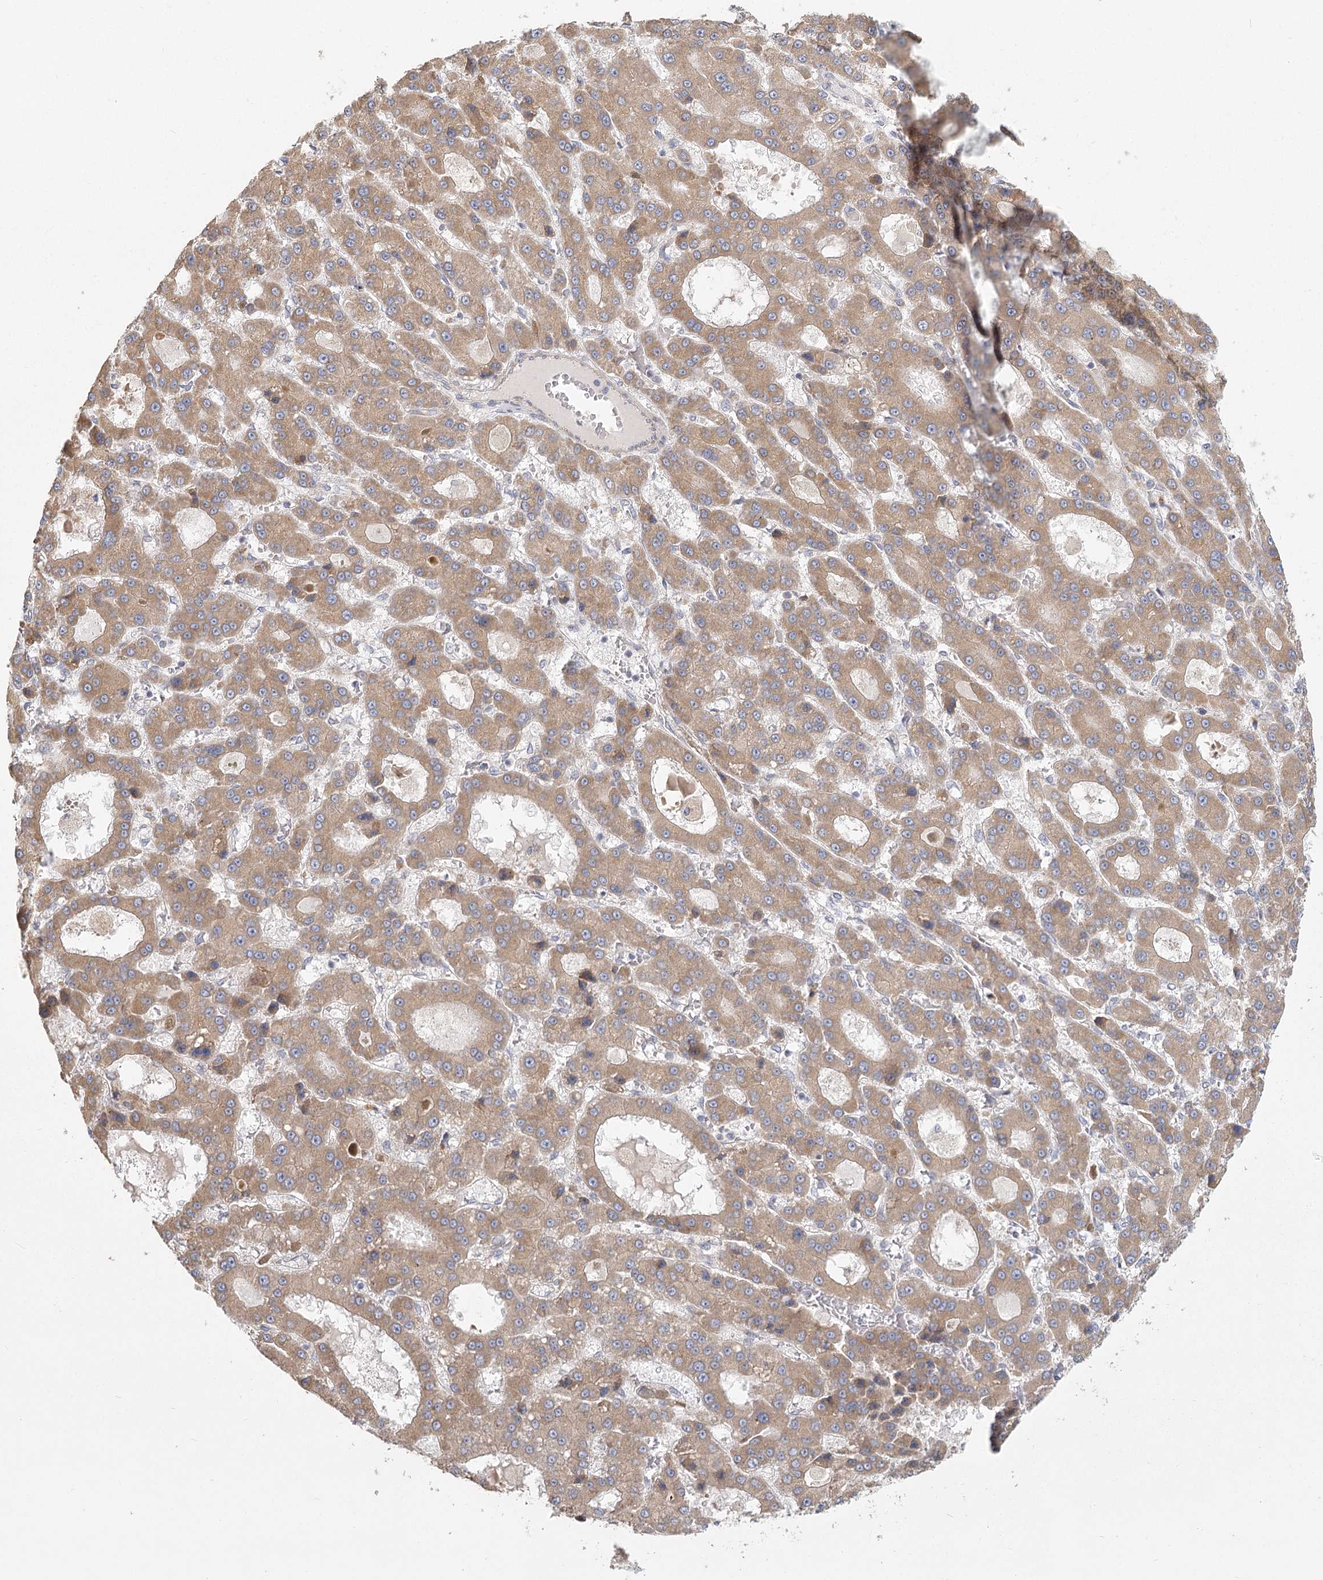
{"staining": {"intensity": "moderate", "quantity": ">75%", "location": "cytoplasmic/membranous"}, "tissue": "liver cancer", "cell_type": "Tumor cells", "image_type": "cancer", "snomed": [{"axis": "morphology", "description": "Carcinoma, Hepatocellular, NOS"}, {"axis": "topography", "description": "Liver"}], "caption": "Hepatocellular carcinoma (liver) stained with immunohistochemistry (IHC) exhibits moderate cytoplasmic/membranous positivity in approximately >75% of tumor cells. The staining was performed using DAB to visualize the protein expression in brown, while the nuclei were stained in blue with hematoxylin (Magnification: 20x).", "gene": "CNTLN", "patient": {"sex": "male", "age": 70}}